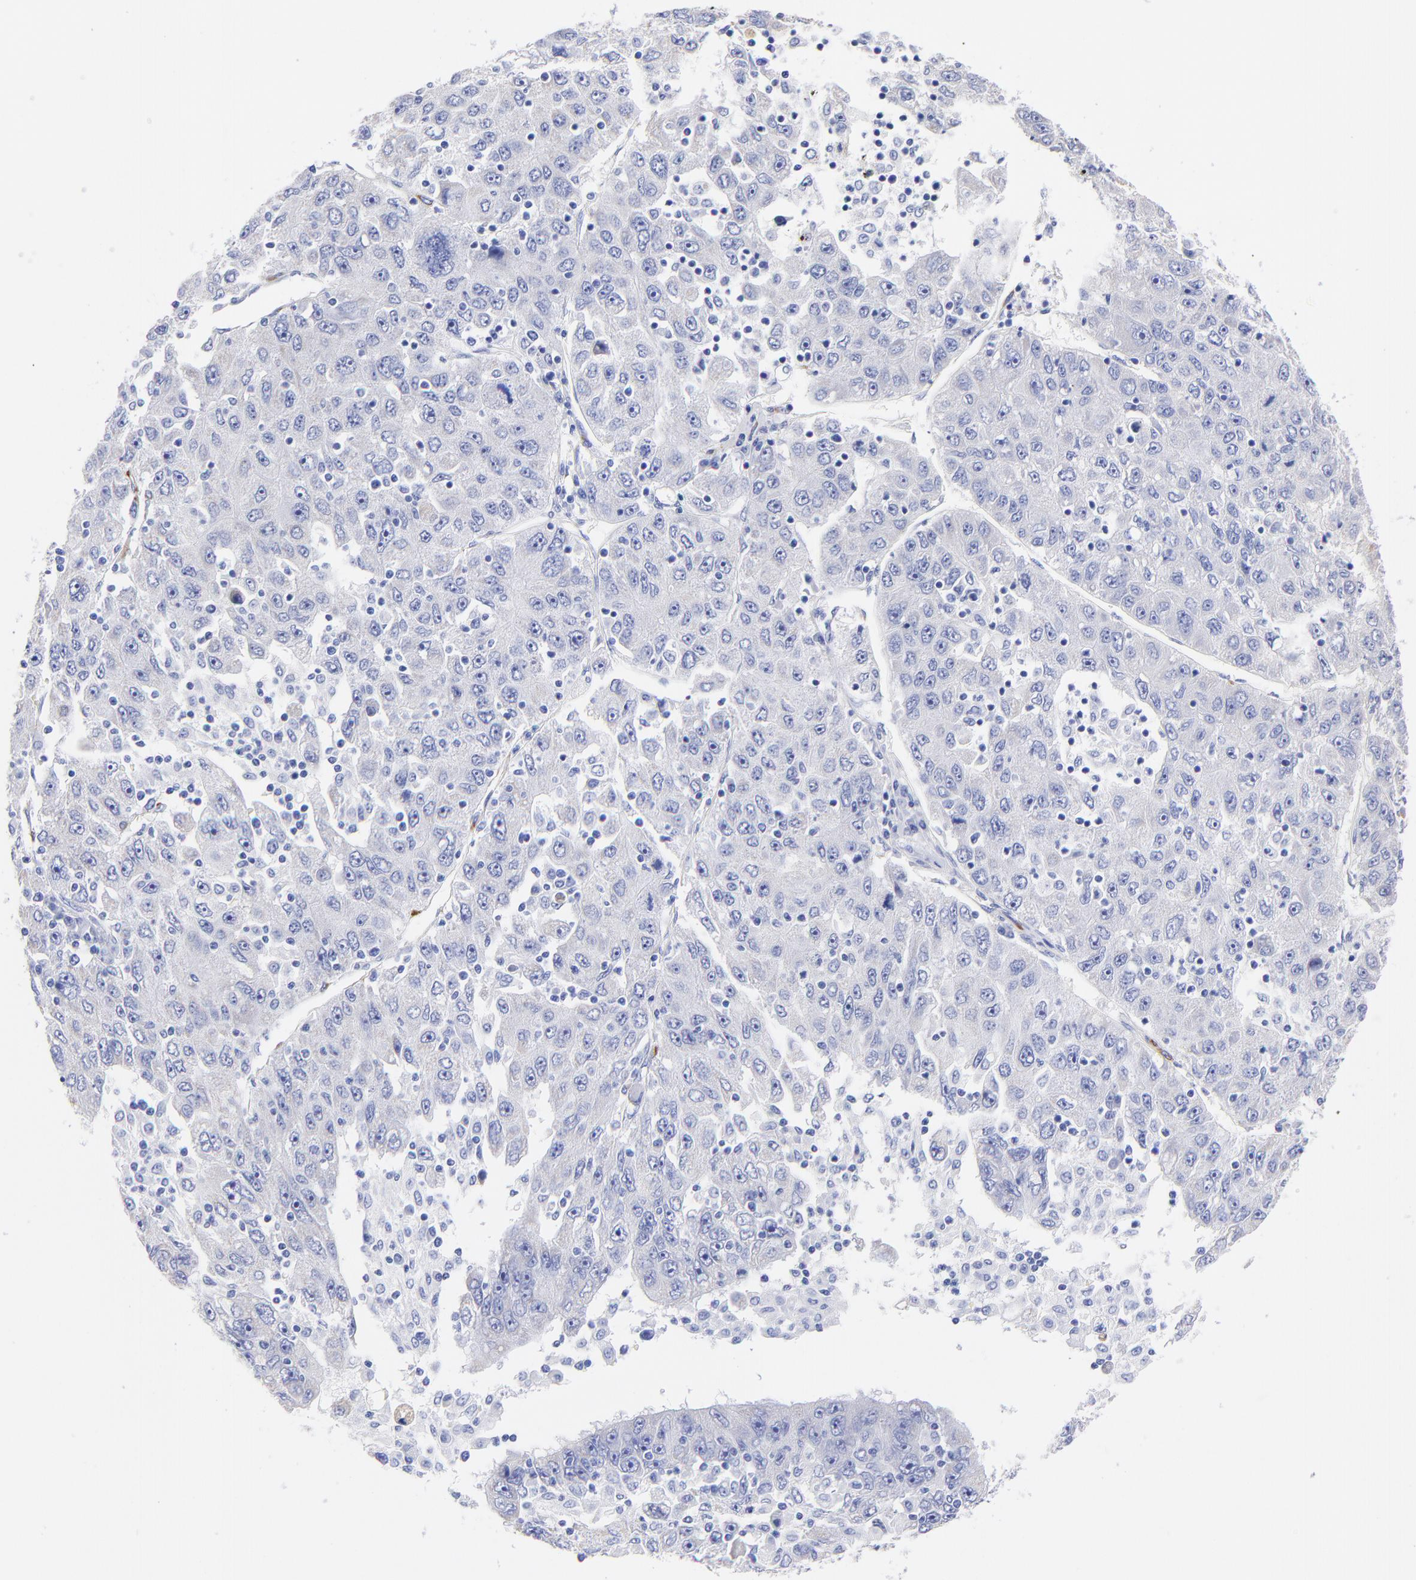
{"staining": {"intensity": "negative", "quantity": "none", "location": "none"}, "tissue": "liver cancer", "cell_type": "Tumor cells", "image_type": "cancer", "snomed": [{"axis": "morphology", "description": "Carcinoma, Hepatocellular, NOS"}, {"axis": "topography", "description": "Liver"}], "caption": "This is a photomicrograph of immunohistochemistry (IHC) staining of liver cancer (hepatocellular carcinoma), which shows no staining in tumor cells. (DAB (3,3'-diaminobenzidine) IHC, high magnification).", "gene": "C1QTNF6", "patient": {"sex": "male", "age": 49}}